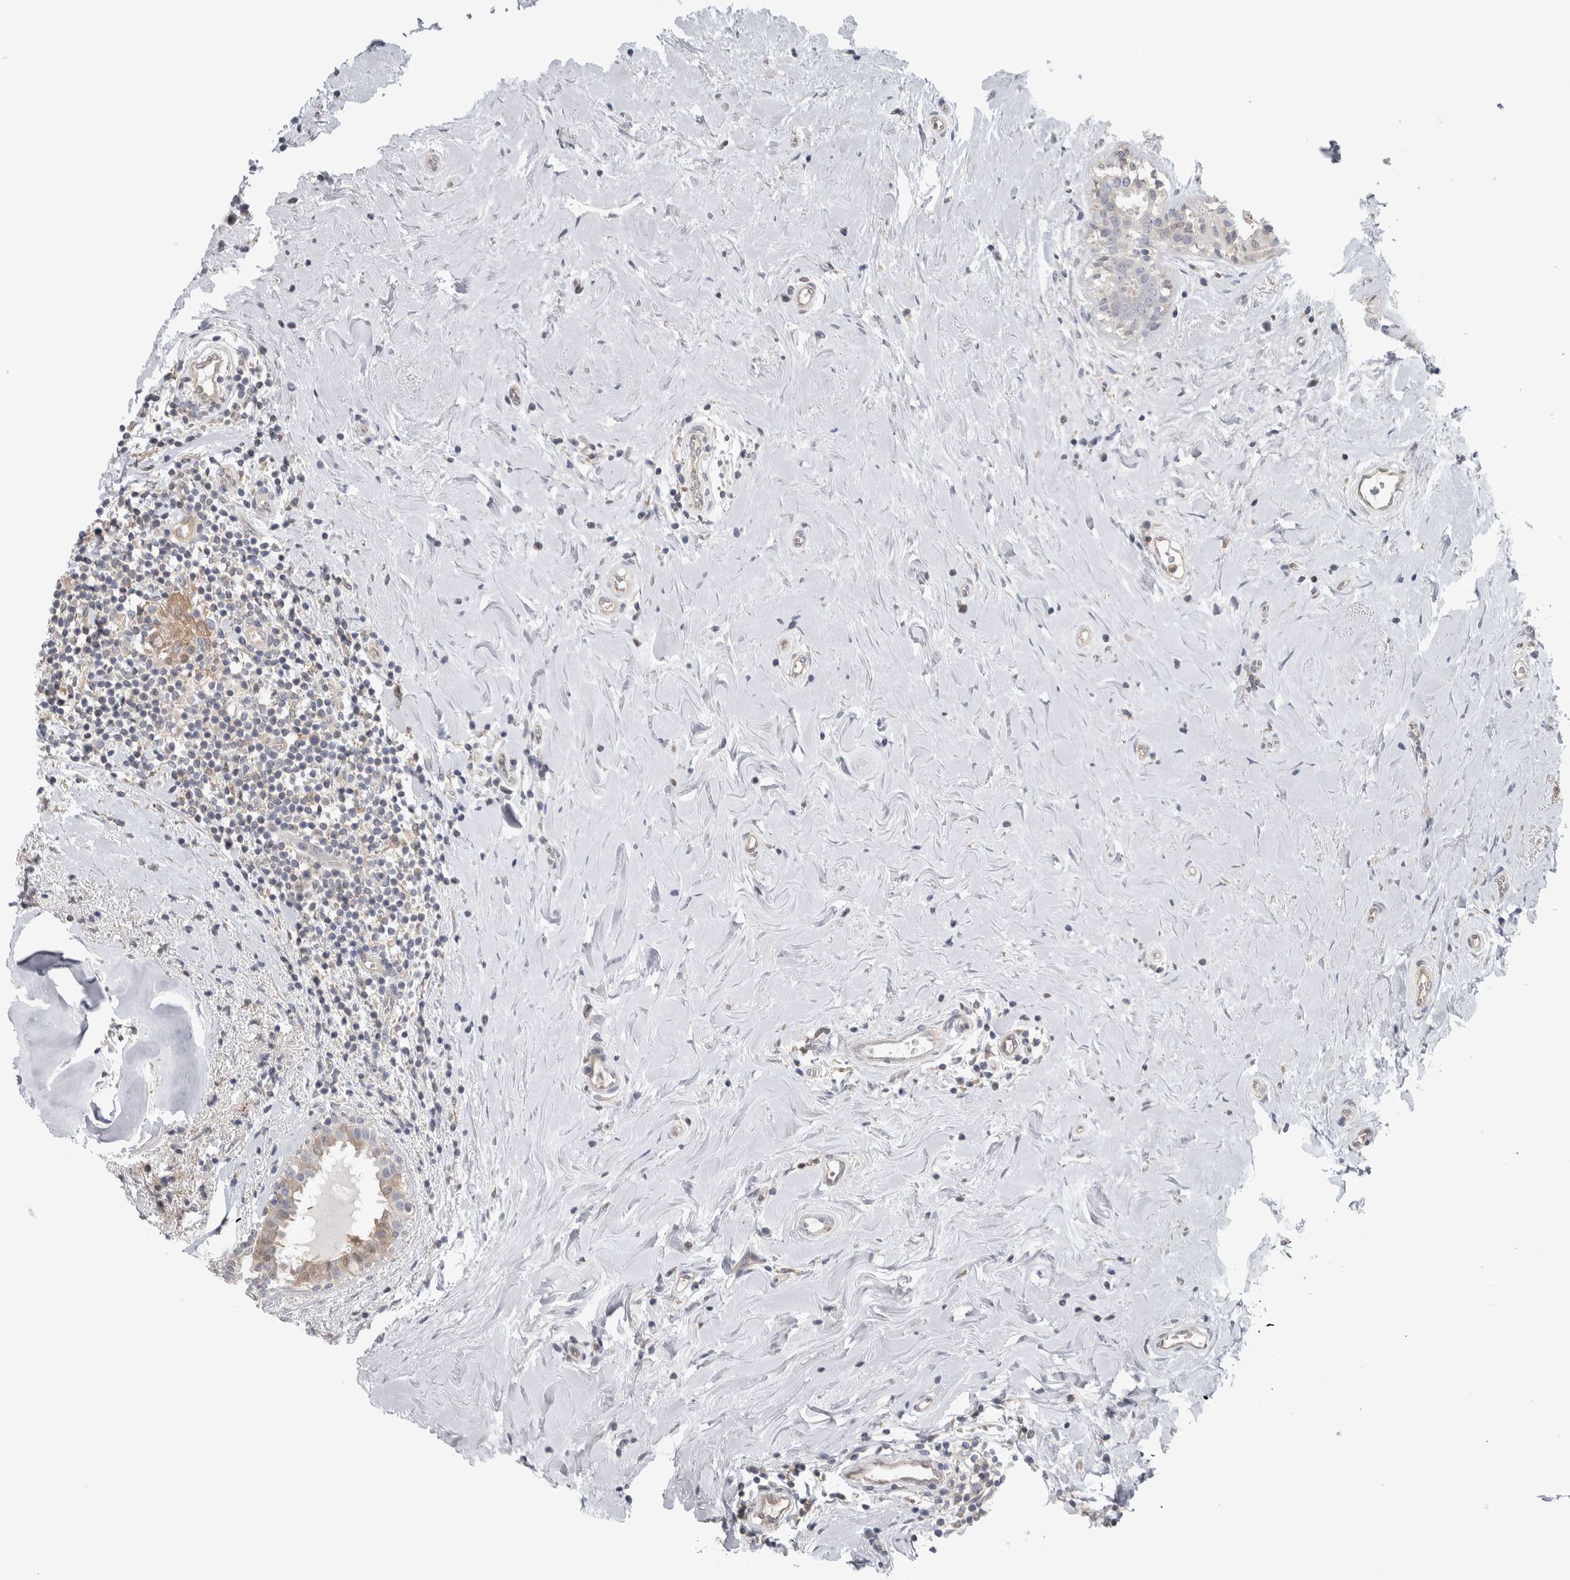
{"staining": {"intensity": "negative", "quantity": "none", "location": "none"}, "tissue": "breast cancer", "cell_type": "Tumor cells", "image_type": "cancer", "snomed": [{"axis": "morphology", "description": "Duct carcinoma"}, {"axis": "topography", "description": "Breast"}], "caption": "Image shows no protein expression in tumor cells of breast cancer (infiltrating ductal carcinoma) tissue. (Brightfield microscopy of DAB (3,3'-diaminobenzidine) IHC at high magnification).", "gene": "HTATIP2", "patient": {"sex": "female", "age": 55}}